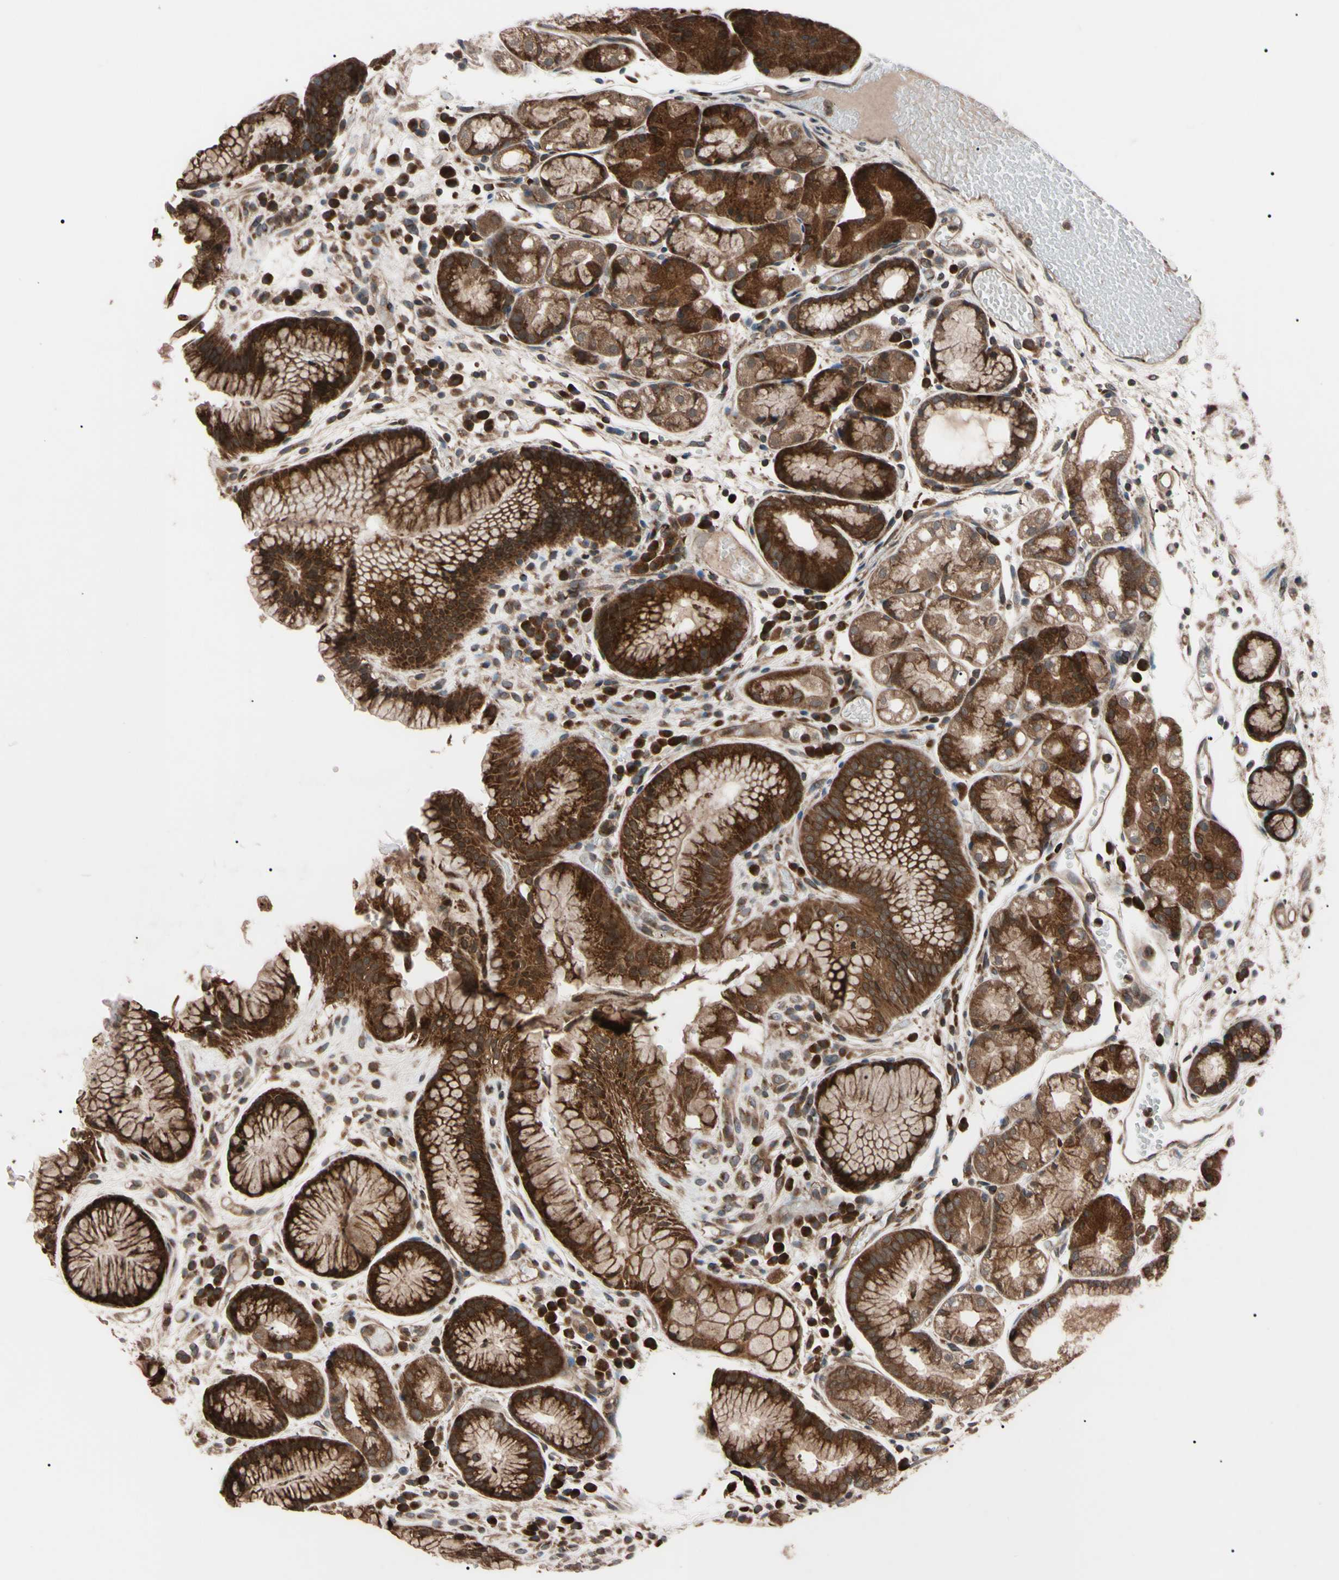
{"staining": {"intensity": "strong", "quantity": ">75%", "location": "cytoplasmic/membranous"}, "tissue": "stomach", "cell_type": "Glandular cells", "image_type": "normal", "snomed": [{"axis": "morphology", "description": "Normal tissue, NOS"}, {"axis": "topography", "description": "Stomach, upper"}], "caption": "This is an image of immunohistochemistry staining of benign stomach, which shows strong staining in the cytoplasmic/membranous of glandular cells.", "gene": "GUCY1B1", "patient": {"sex": "male", "age": 72}}